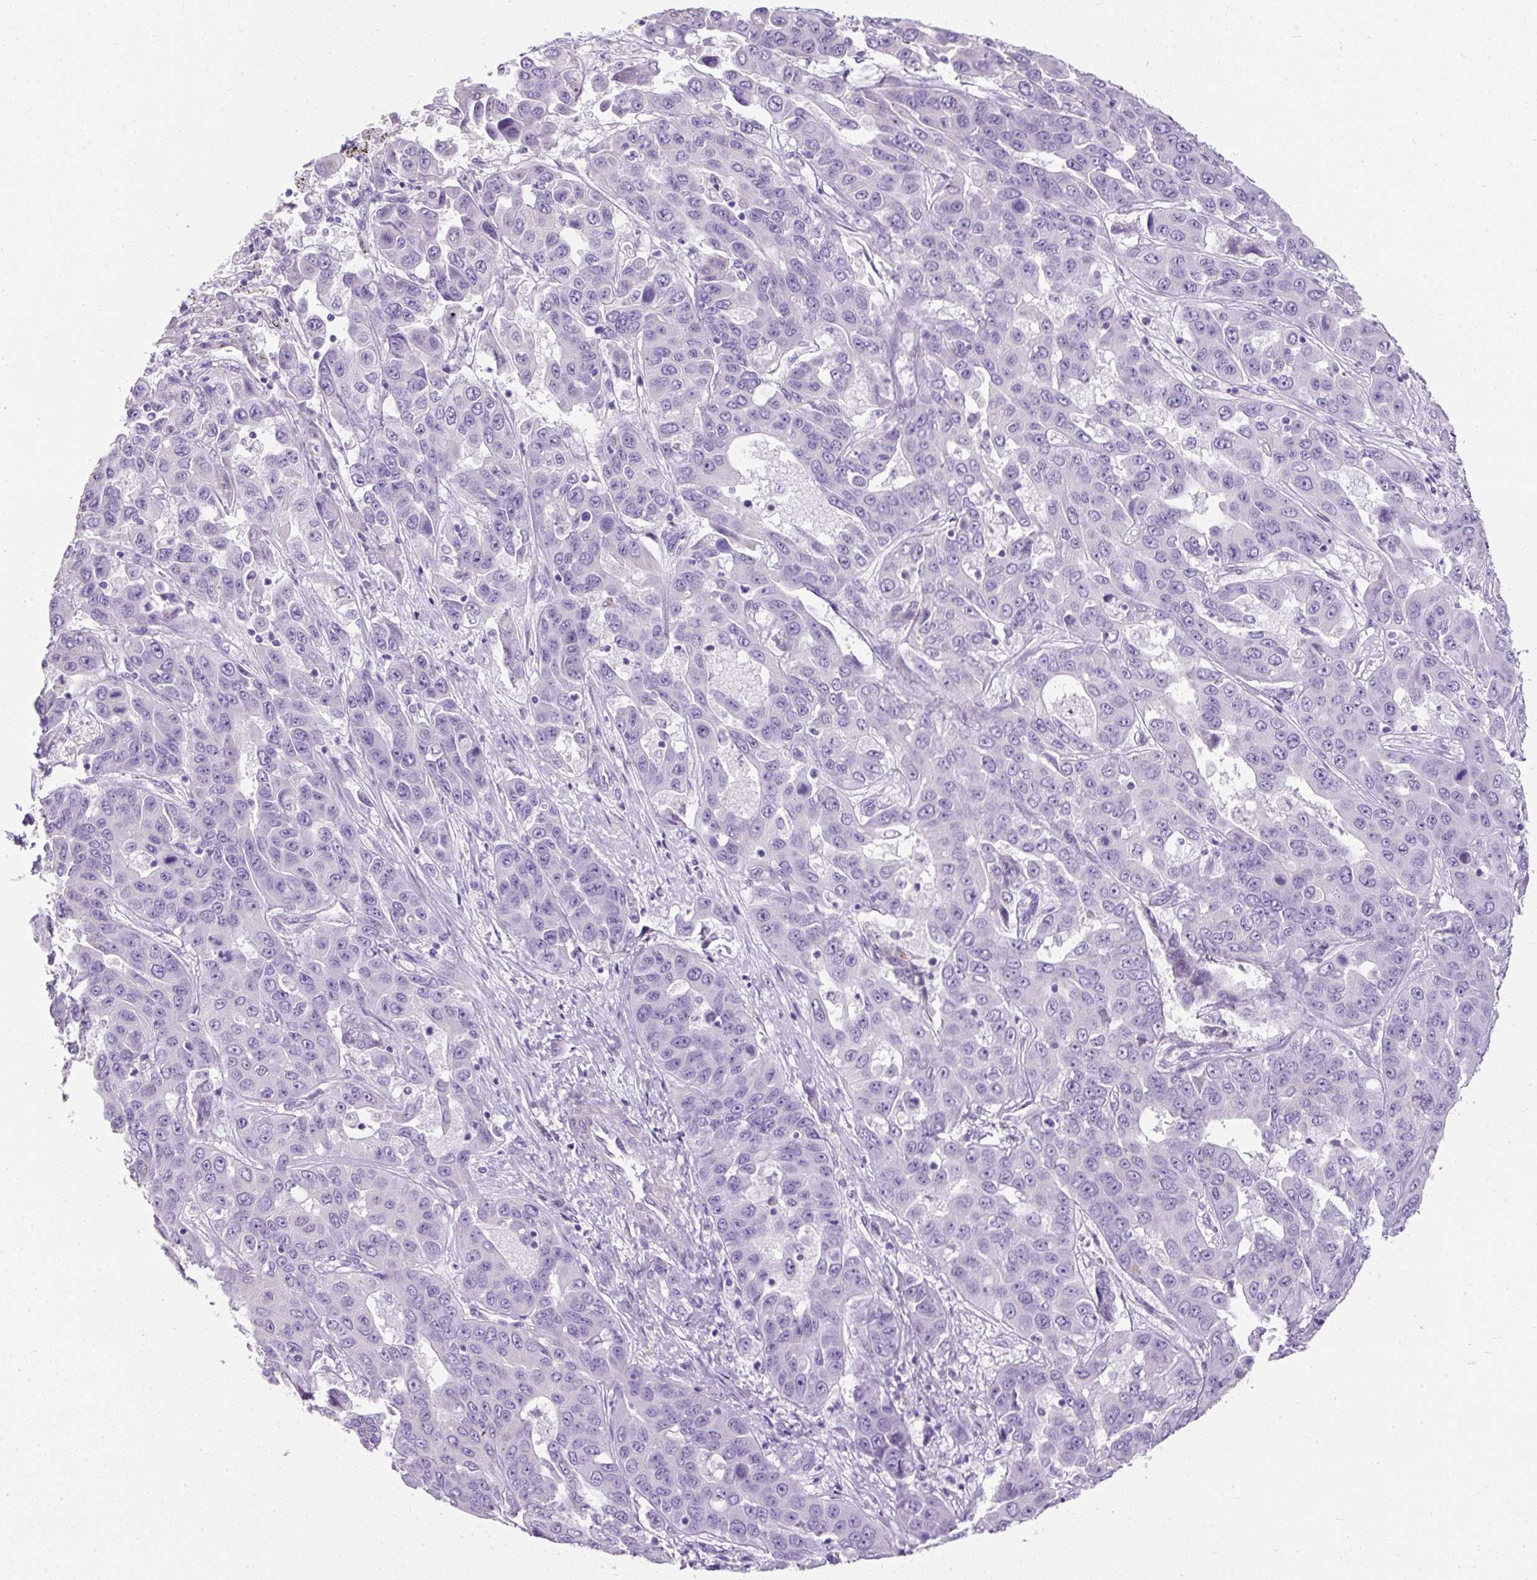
{"staining": {"intensity": "negative", "quantity": "none", "location": "none"}, "tissue": "liver cancer", "cell_type": "Tumor cells", "image_type": "cancer", "snomed": [{"axis": "morphology", "description": "Cholangiocarcinoma"}, {"axis": "topography", "description": "Liver"}], "caption": "Cholangiocarcinoma (liver) was stained to show a protein in brown. There is no significant positivity in tumor cells. (DAB immunohistochemistry (IHC) visualized using brightfield microscopy, high magnification).", "gene": "C2CD4C", "patient": {"sex": "female", "age": 52}}